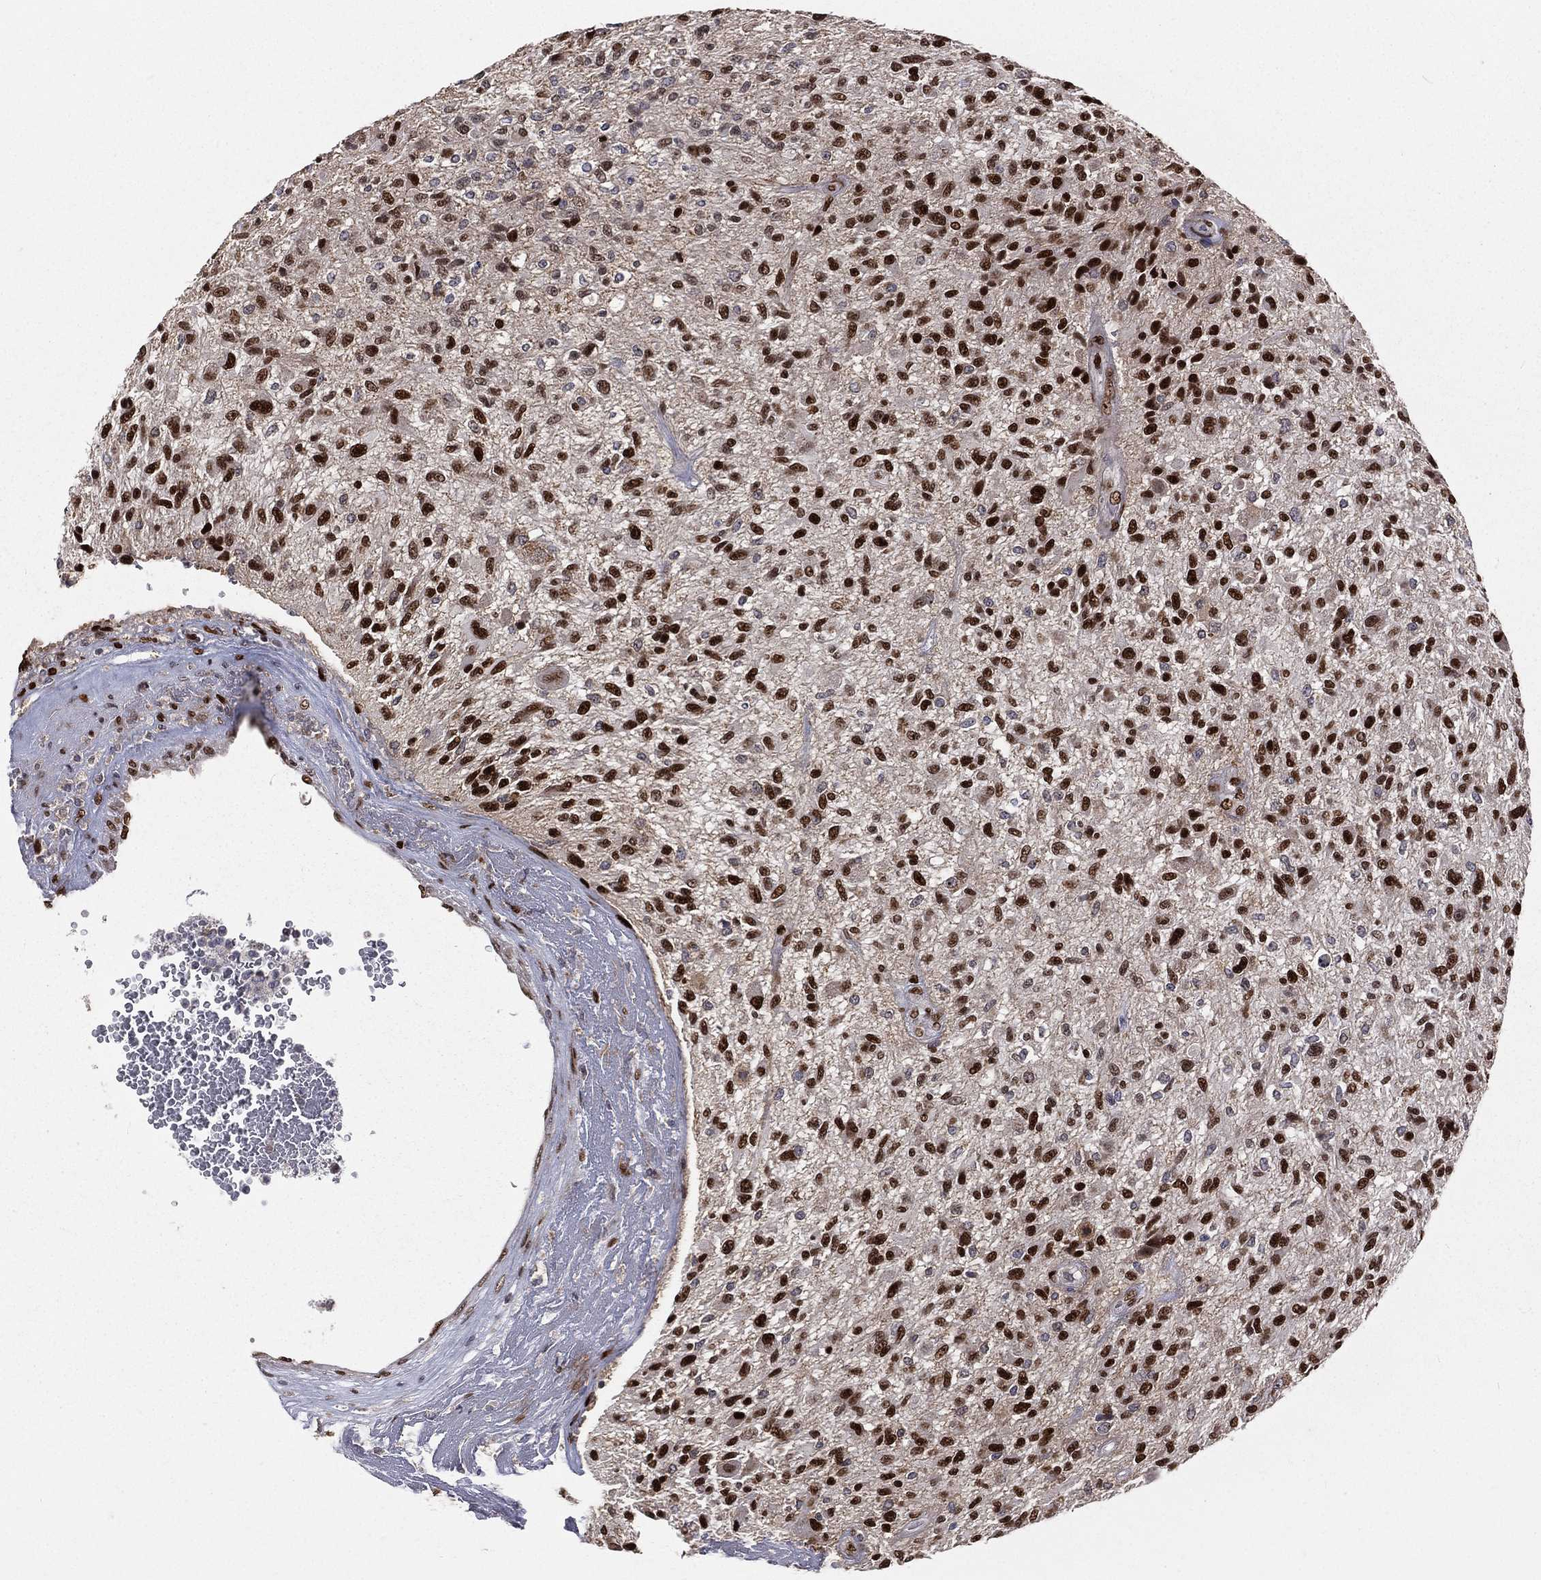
{"staining": {"intensity": "strong", "quantity": ">75%", "location": "nuclear"}, "tissue": "glioma", "cell_type": "Tumor cells", "image_type": "cancer", "snomed": [{"axis": "morphology", "description": "Glioma, malignant, High grade"}, {"axis": "topography", "description": "Brain"}], "caption": "This is a micrograph of IHC staining of glioma, which shows strong positivity in the nuclear of tumor cells.", "gene": "ZEB1", "patient": {"sex": "male", "age": 47}}